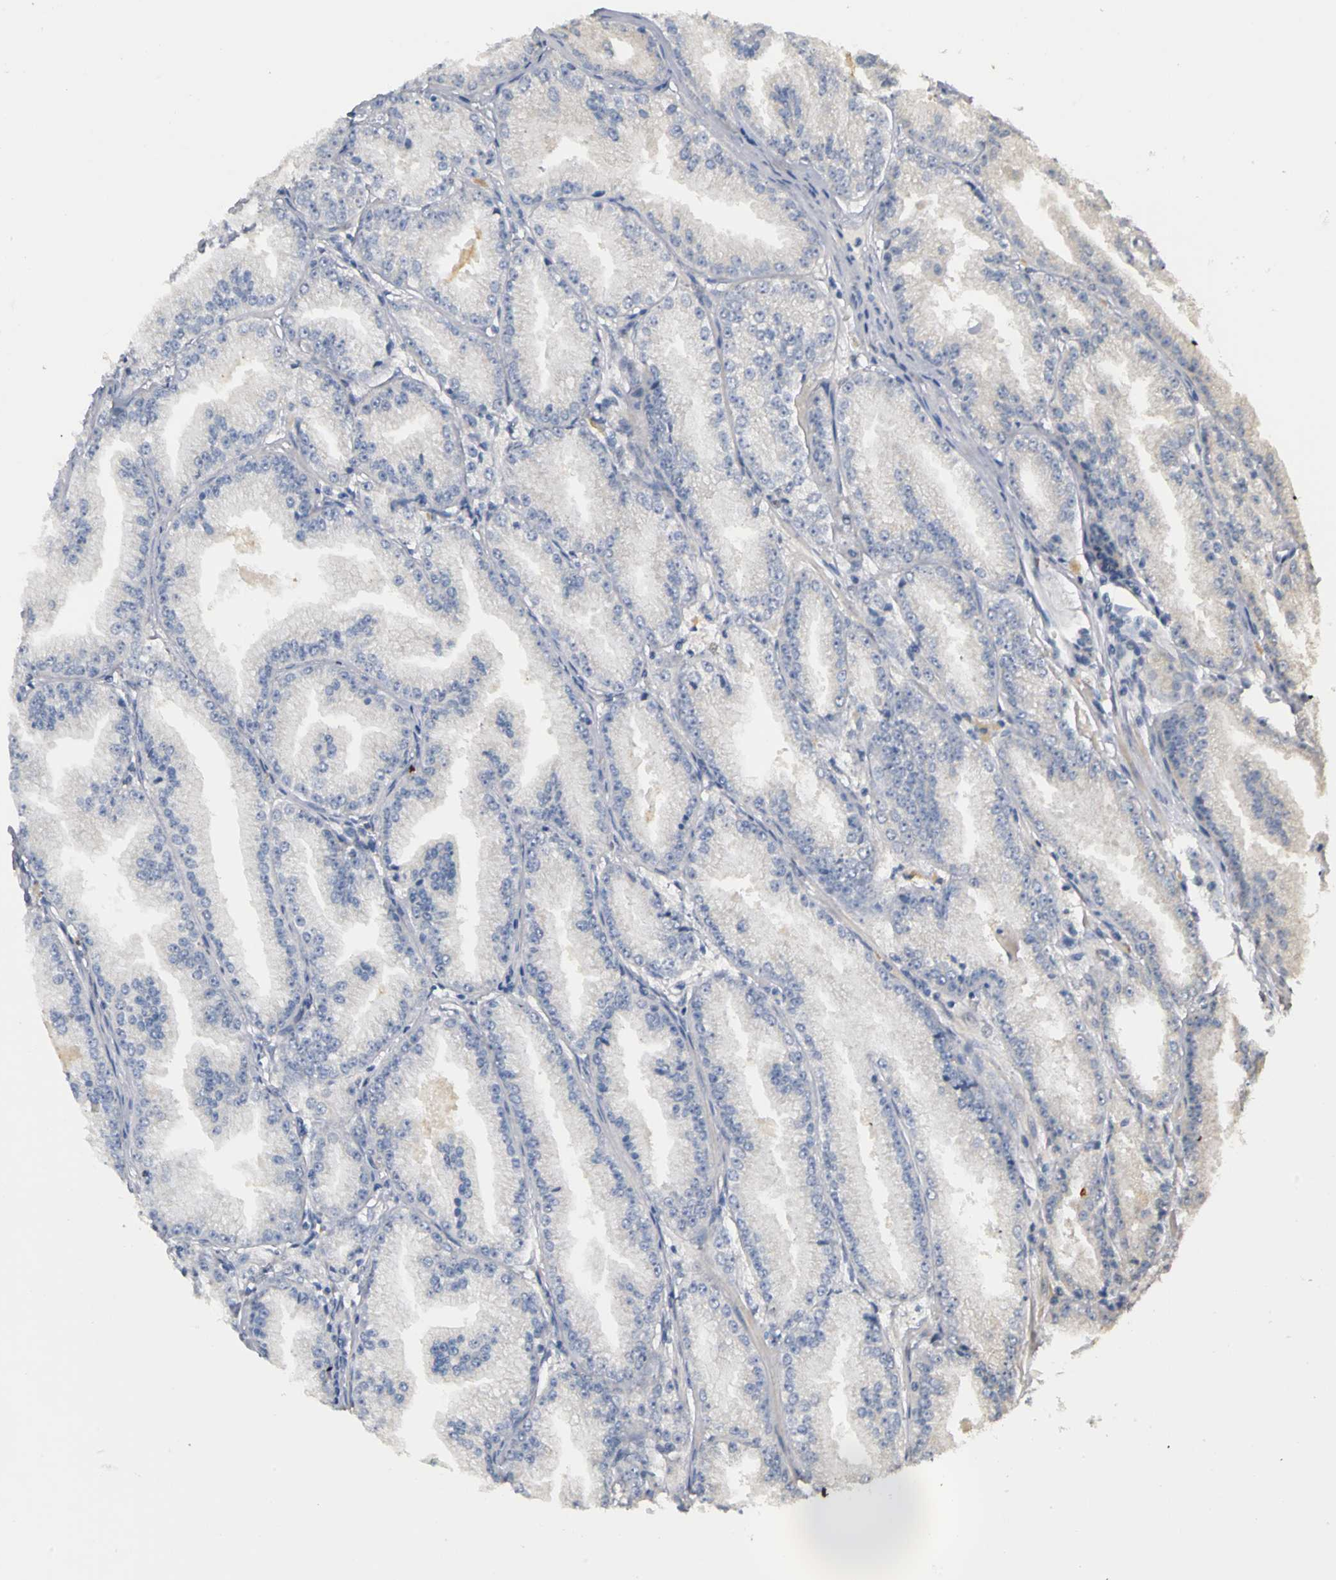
{"staining": {"intensity": "negative", "quantity": "none", "location": "none"}, "tissue": "prostate cancer", "cell_type": "Tumor cells", "image_type": "cancer", "snomed": [{"axis": "morphology", "description": "Adenocarcinoma, High grade"}, {"axis": "topography", "description": "Prostate"}], "caption": "IHC of human prostate cancer shows no expression in tumor cells.", "gene": "PGR", "patient": {"sex": "male", "age": 61}}